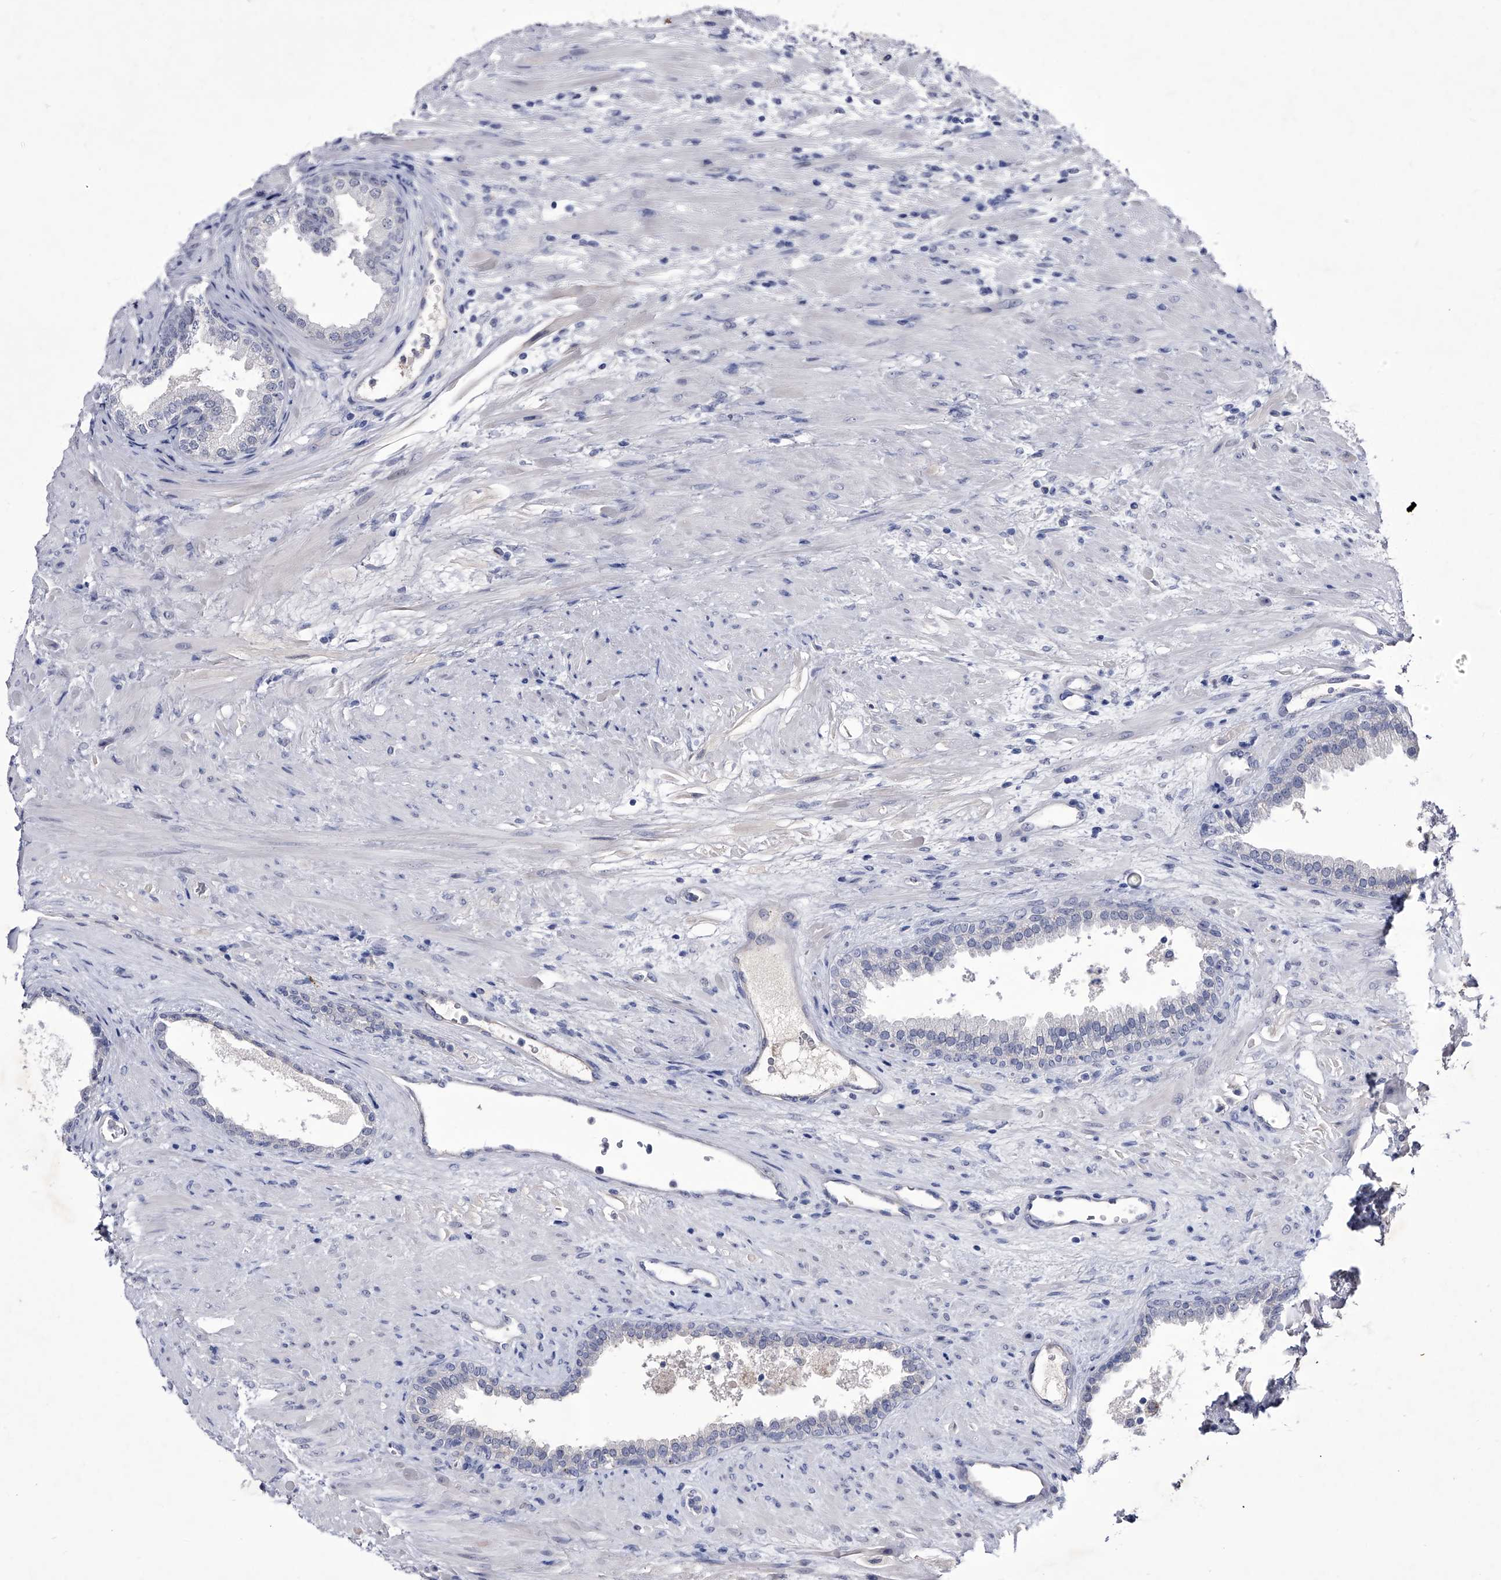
{"staining": {"intensity": "weak", "quantity": "<25%", "location": "cytoplasmic/membranous"}, "tissue": "prostate", "cell_type": "Glandular cells", "image_type": "normal", "snomed": [{"axis": "morphology", "description": "Normal tissue, NOS"}, {"axis": "topography", "description": "Prostate"}], "caption": "Prostate stained for a protein using IHC reveals no positivity glandular cells.", "gene": "CRISP2", "patient": {"sex": "male", "age": 76}}